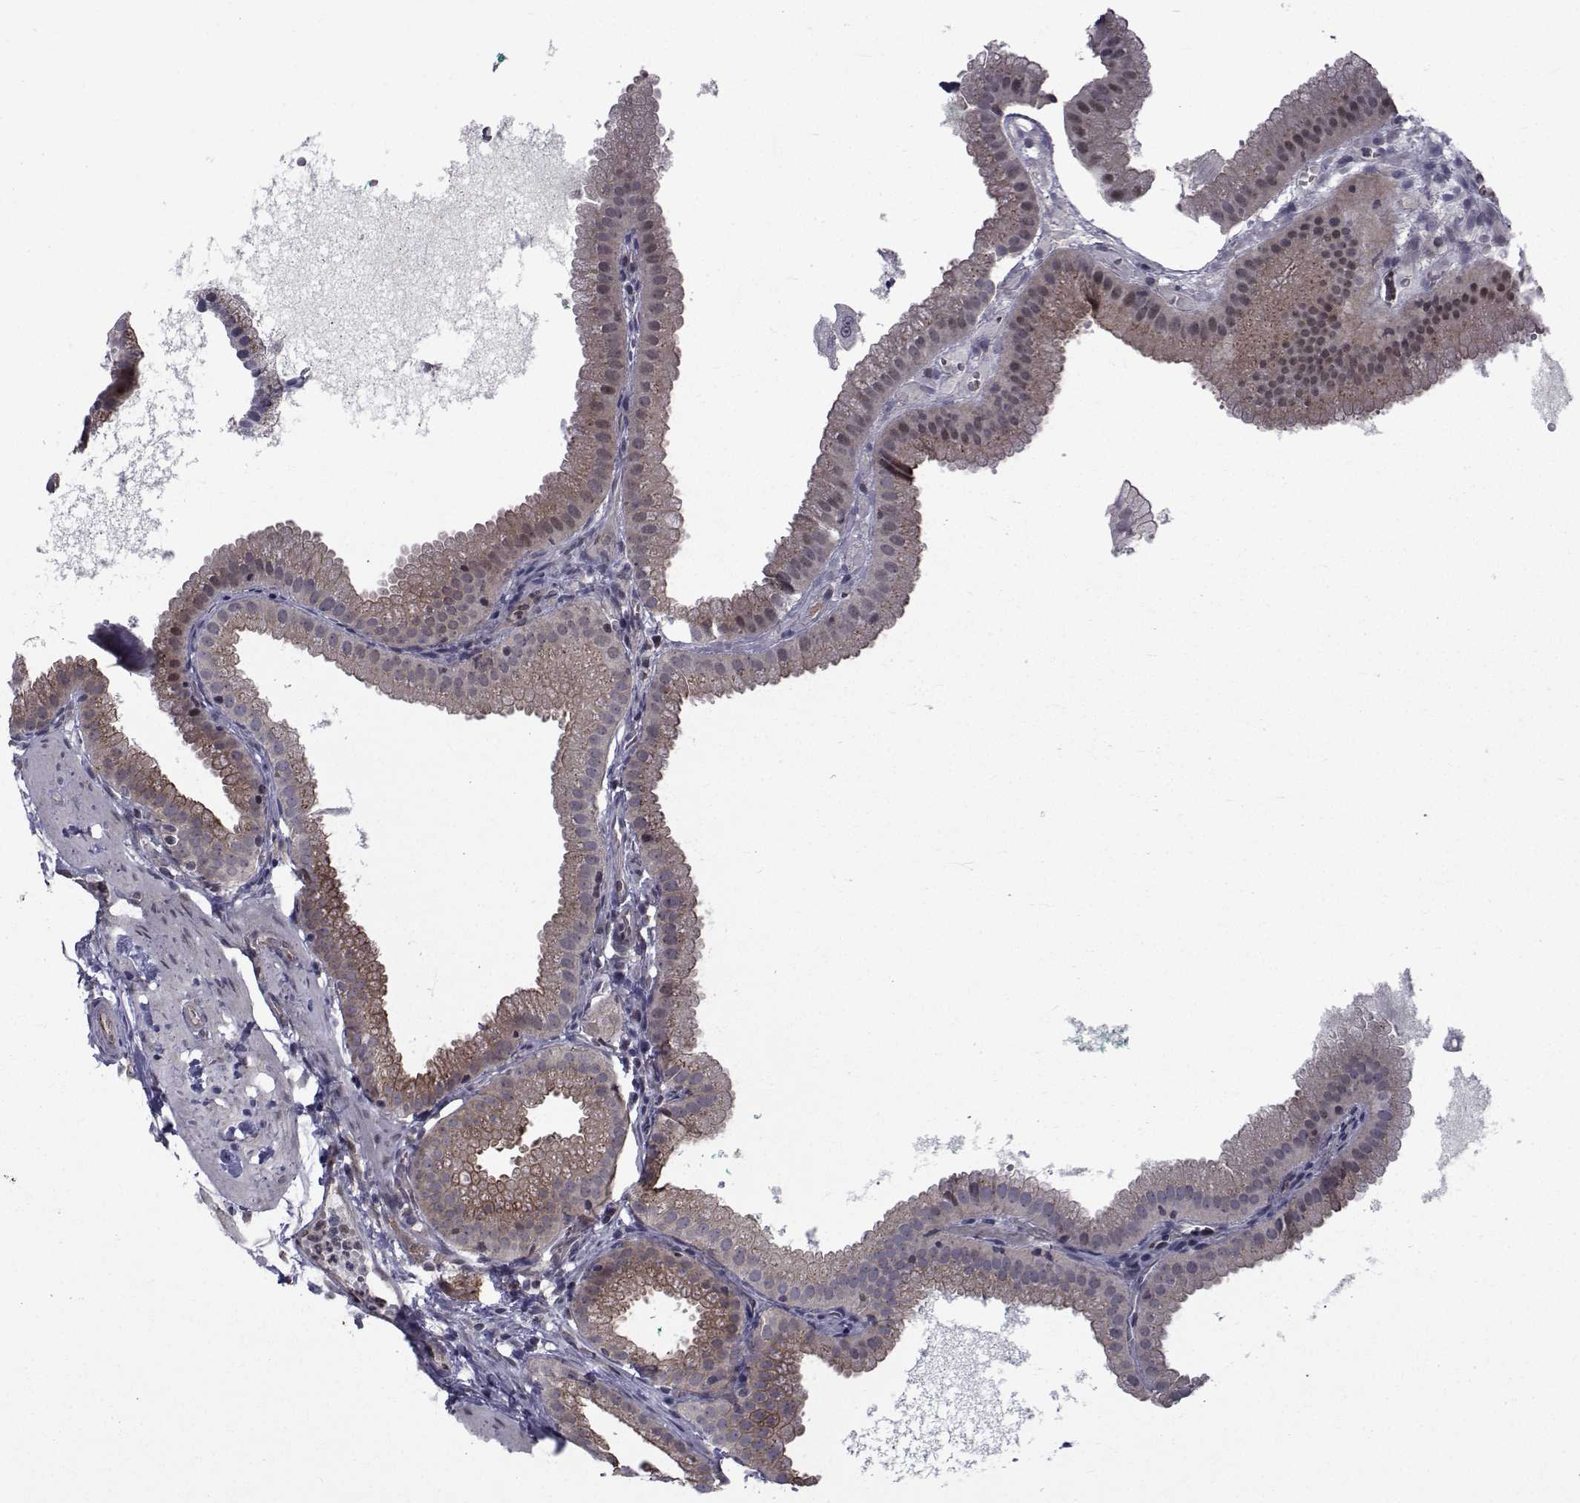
{"staining": {"intensity": "strong", "quantity": "25%-75%", "location": "cytoplasmic/membranous"}, "tissue": "gallbladder", "cell_type": "Glandular cells", "image_type": "normal", "snomed": [{"axis": "morphology", "description": "Normal tissue, NOS"}, {"axis": "topography", "description": "Gallbladder"}], "caption": "Gallbladder stained for a protein (brown) displays strong cytoplasmic/membranous positive expression in approximately 25%-75% of glandular cells.", "gene": "ATP6V1C2", "patient": {"sex": "male", "age": 67}}